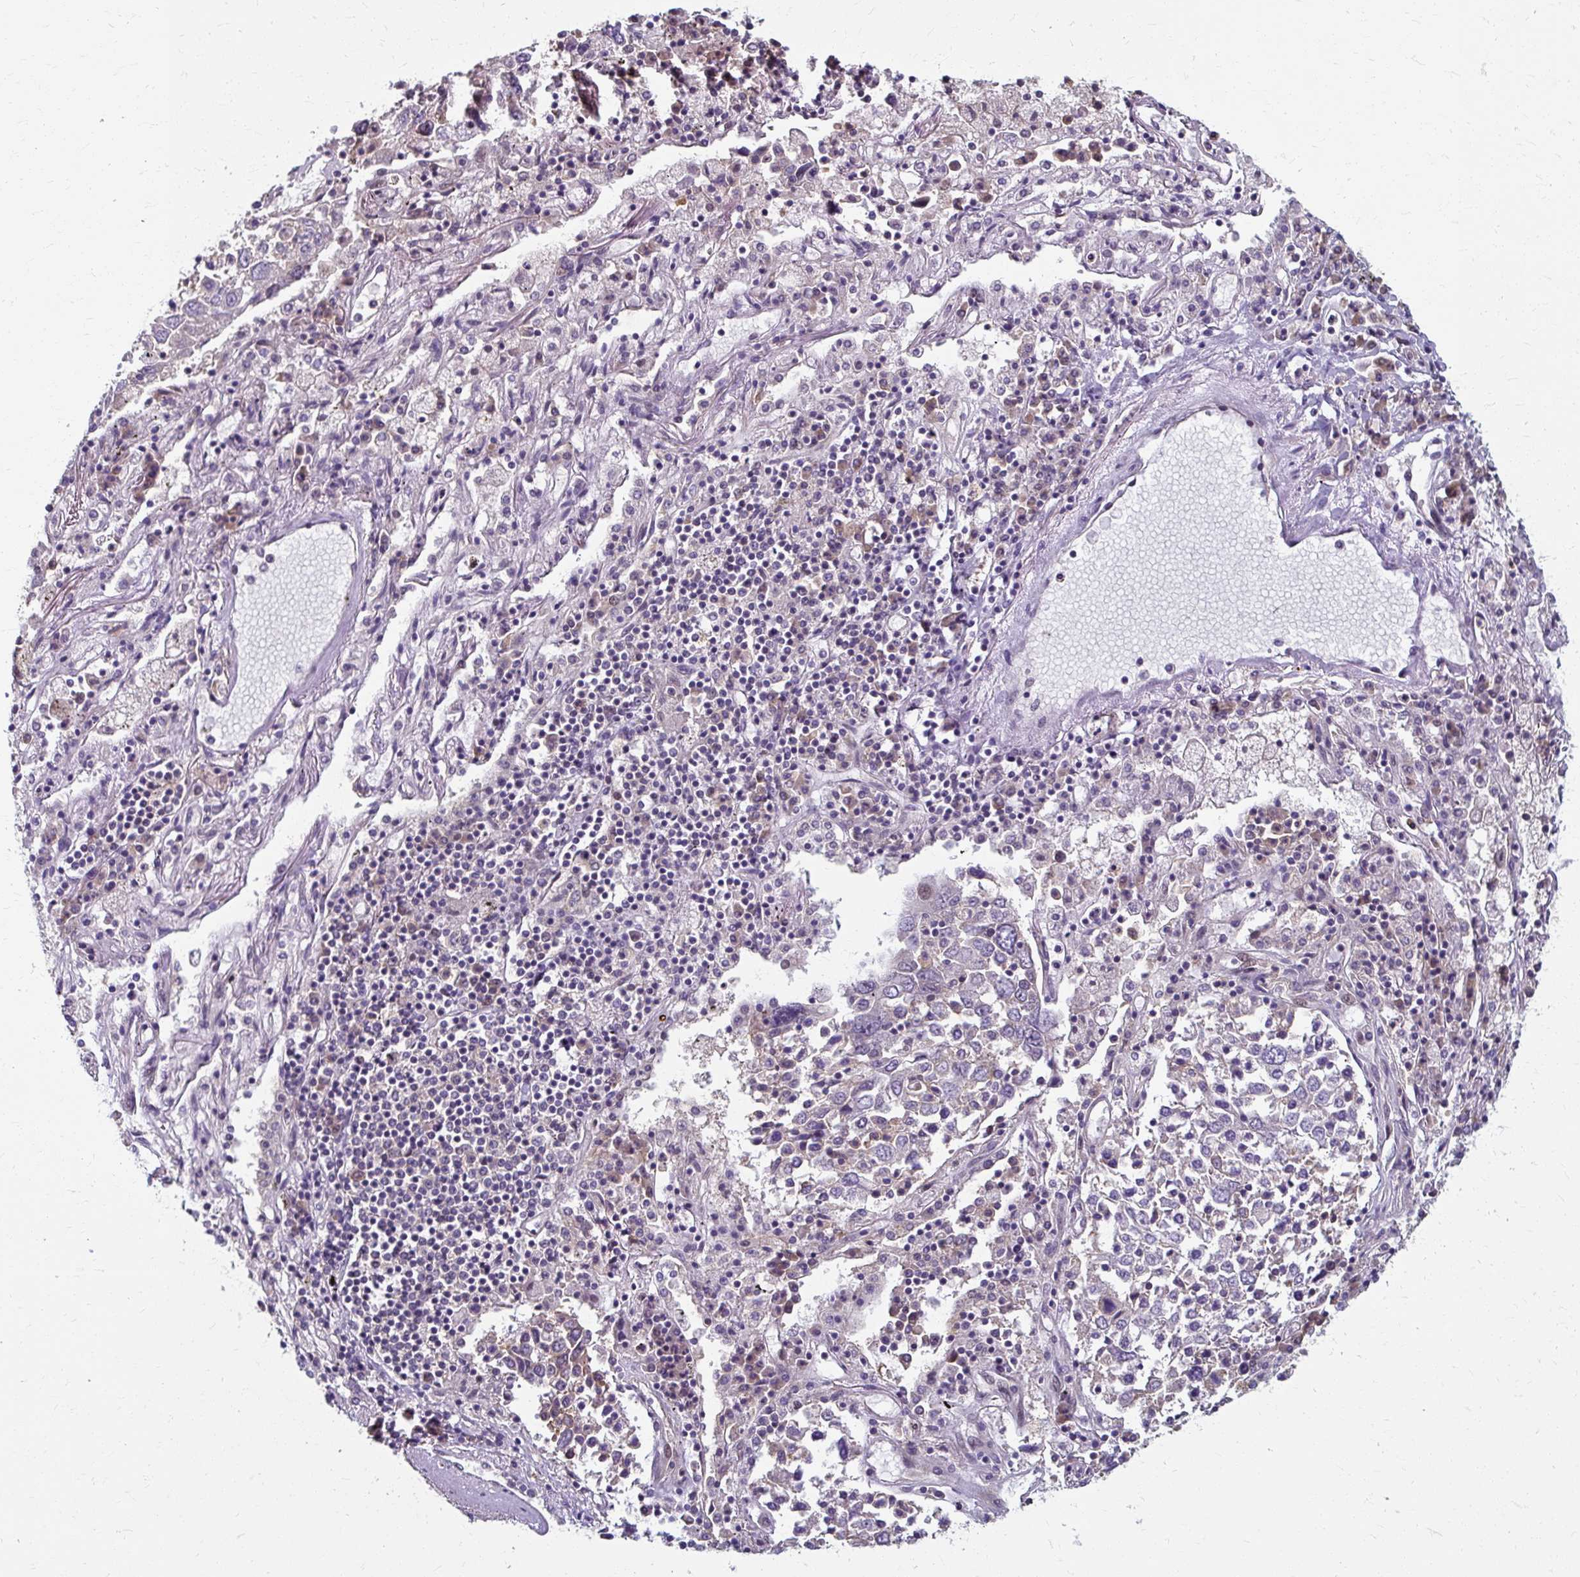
{"staining": {"intensity": "negative", "quantity": "none", "location": "none"}, "tissue": "lung cancer", "cell_type": "Tumor cells", "image_type": "cancer", "snomed": [{"axis": "morphology", "description": "Squamous cell carcinoma, NOS"}, {"axis": "topography", "description": "Lung"}], "caption": "High magnification brightfield microscopy of lung cancer stained with DAB (3,3'-diaminobenzidine) (brown) and counterstained with hematoxylin (blue): tumor cells show no significant expression. (DAB IHC with hematoxylin counter stain).", "gene": "ZNF555", "patient": {"sex": "male", "age": 65}}